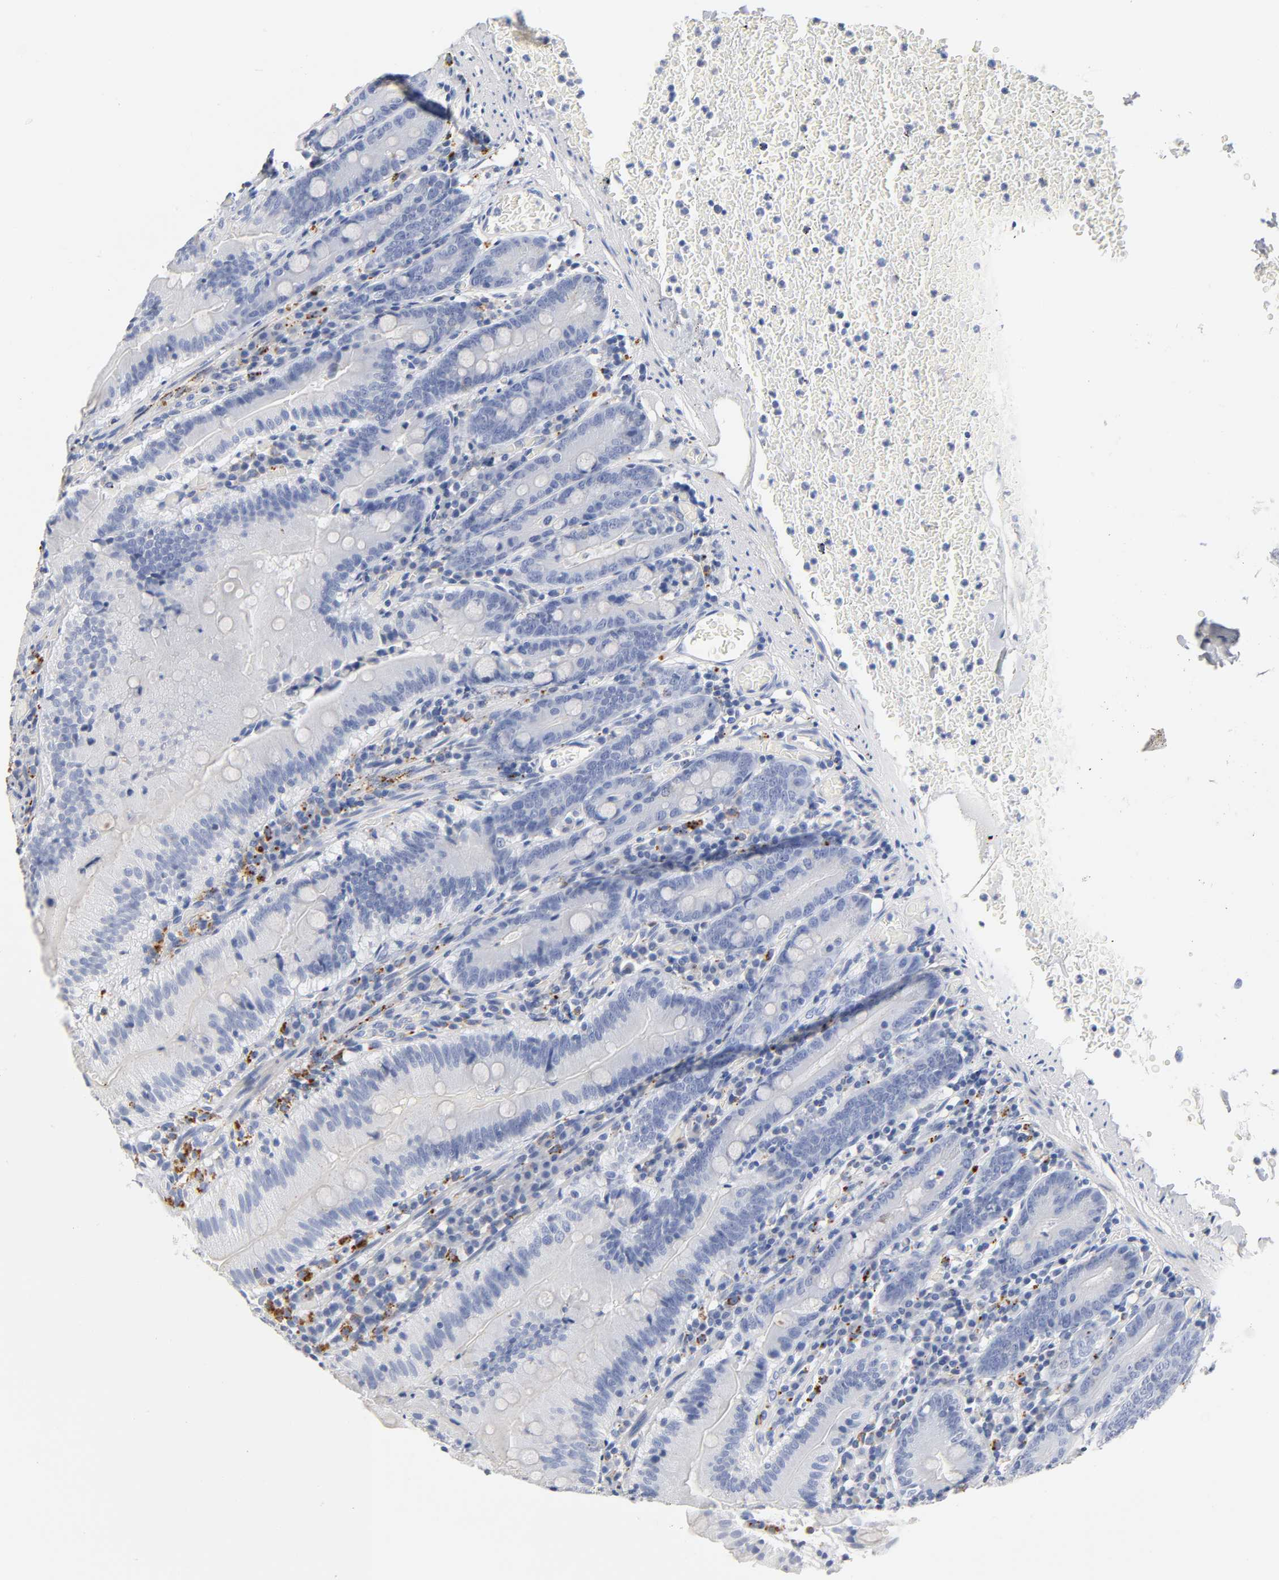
{"staining": {"intensity": "negative", "quantity": "none", "location": "none"}, "tissue": "small intestine", "cell_type": "Glandular cells", "image_type": "normal", "snomed": [{"axis": "morphology", "description": "Normal tissue, NOS"}, {"axis": "topography", "description": "Small intestine"}], "caption": "Immunohistochemical staining of unremarkable small intestine displays no significant positivity in glandular cells. (Stains: DAB IHC with hematoxylin counter stain, Microscopy: brightfield microscopy at high magnification).", "gene": "PLP1", "patient": {"sex": "male", "age": 71}}